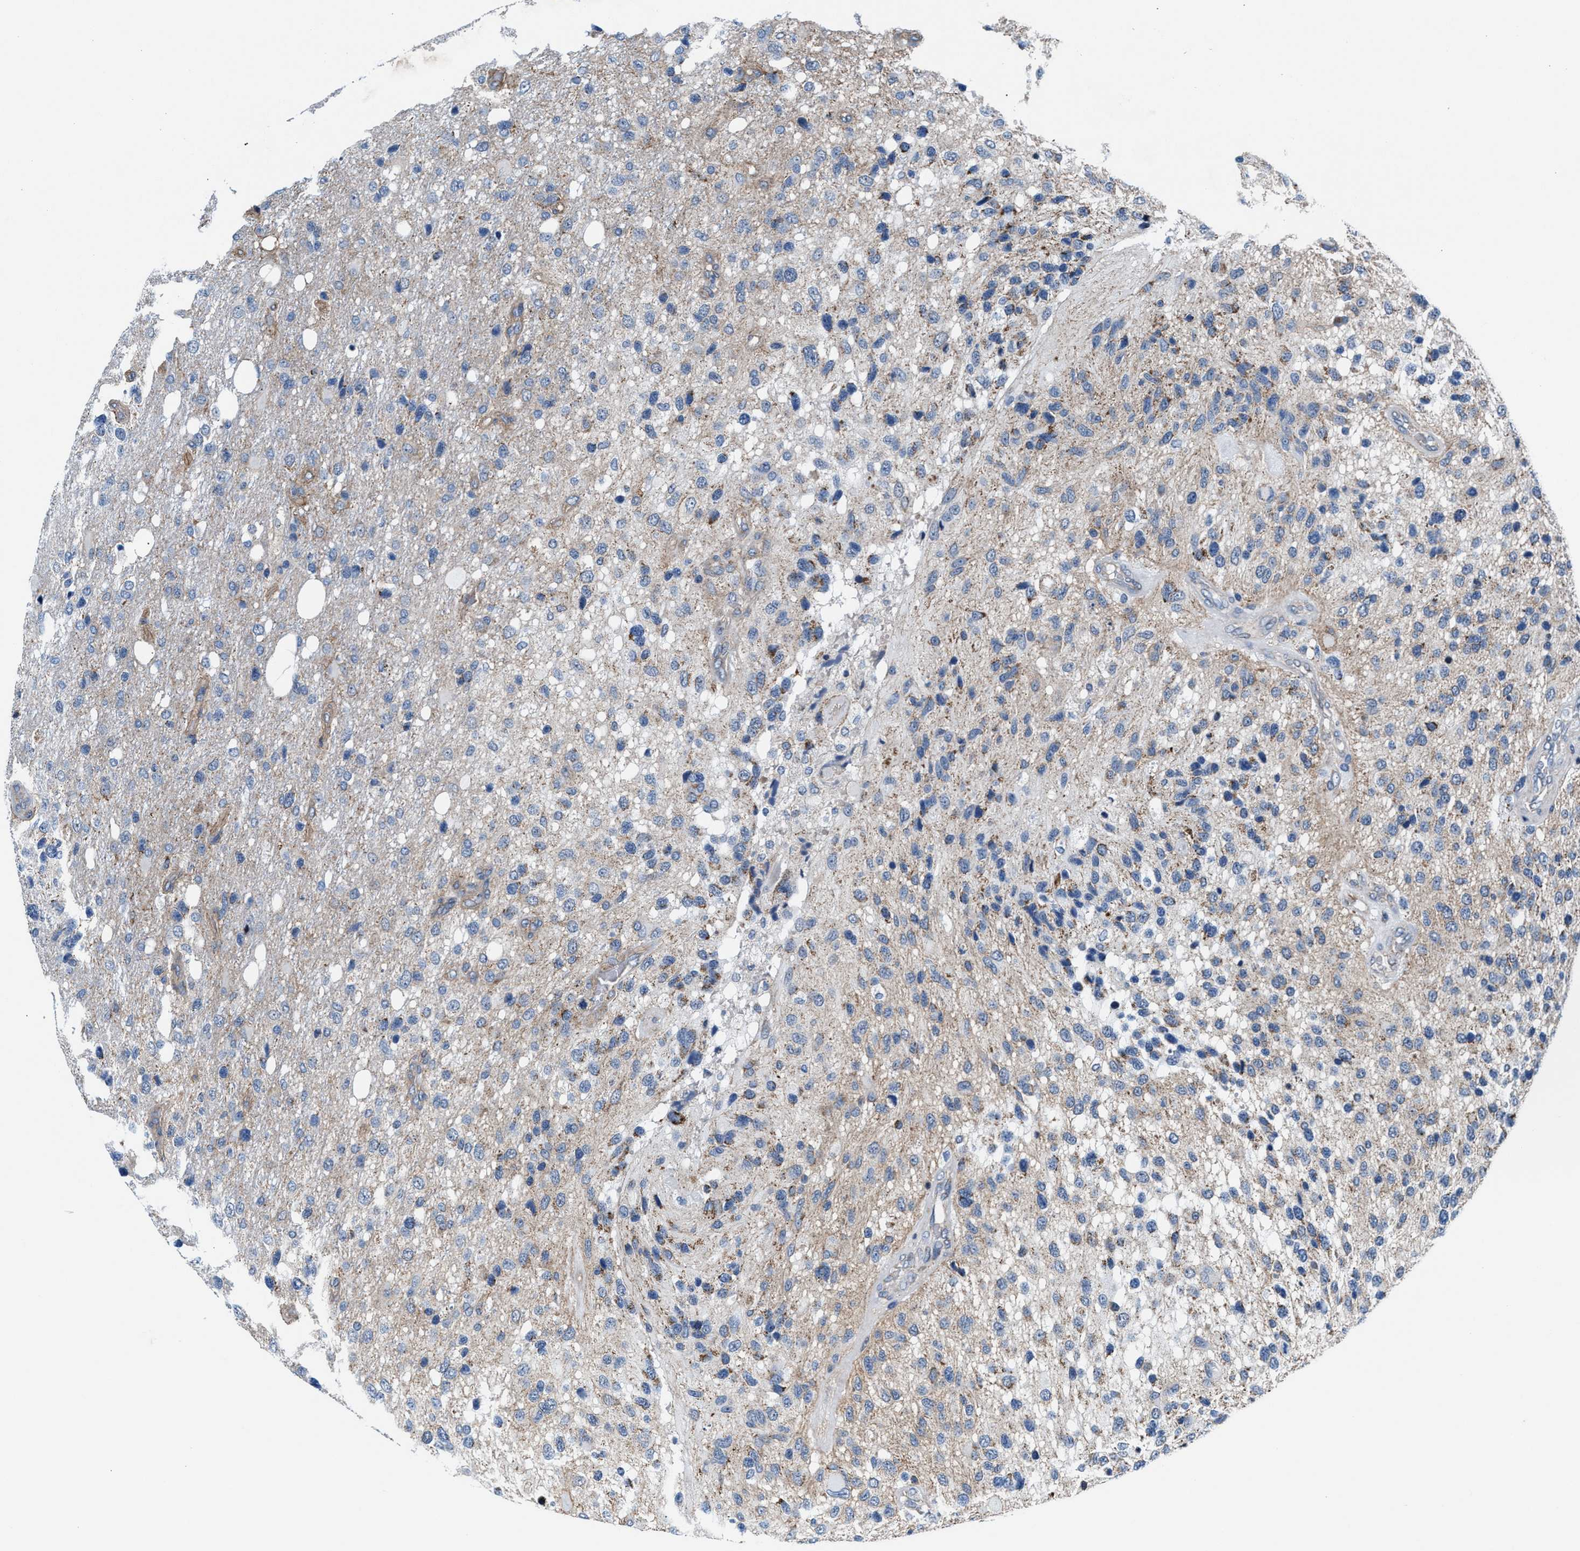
{"staining": {"intensity": "moderate", "quantity": "25%-75%", "location": "cytoplasmic/membranous"}, "tissue": "glioma", "cell_type": "Tumor cells", "image_type": "cancer", "snomed": [{"axis": "morphology", "description": "Glioma, malignant, High grade"}, {"axis": "topography", "description": "Brain"}], "caption": "This is an image of immunohistochemistry staining of malignant high-grade glioma, which shows moderate positivity in the cytoplasmic/membranous of tumor cells.", "gene": "NKTR", "patient": {"sex": "female", "age": 58}}